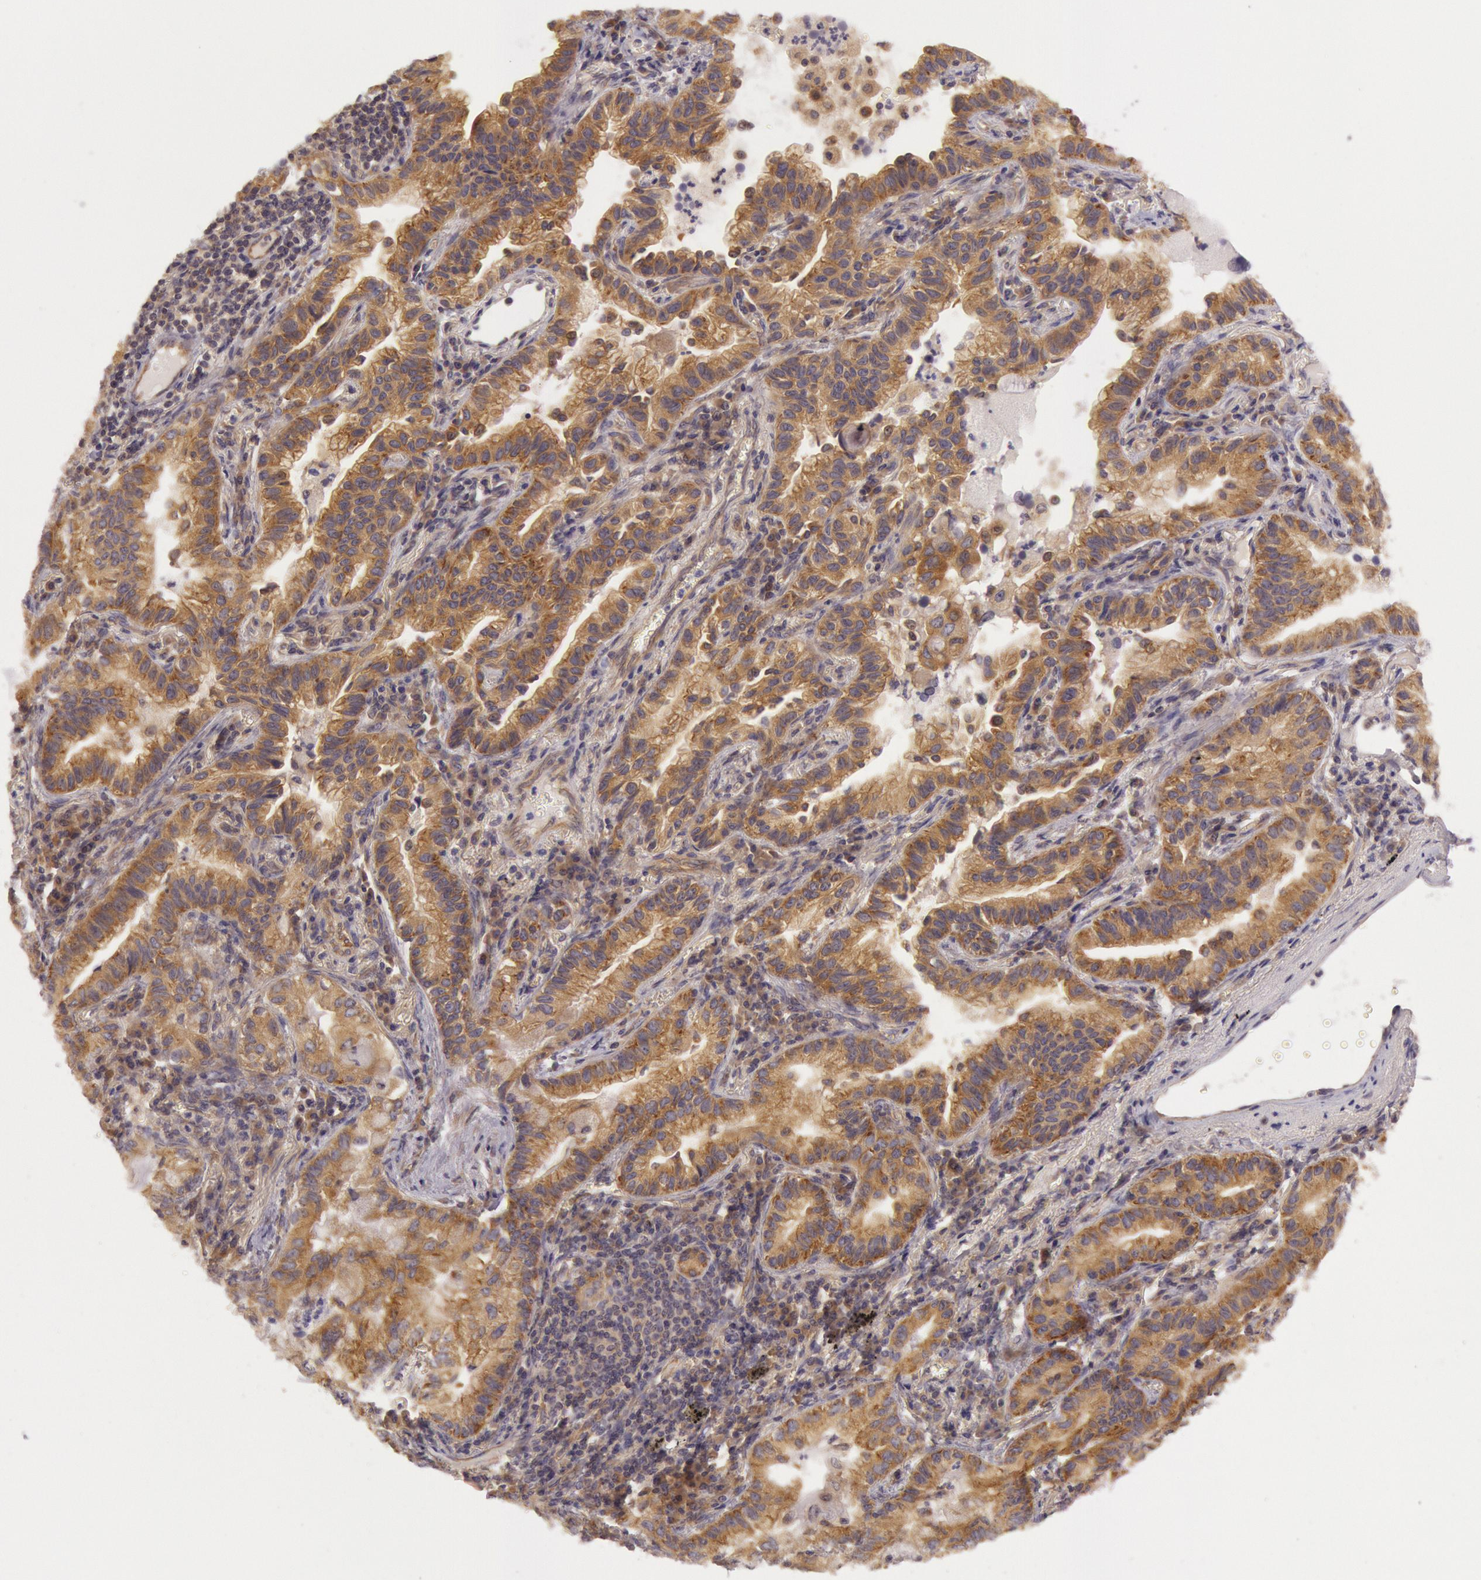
{"staining": {"intensity": "moderate", "quantity": ">75%", "location": "cytoplasmic/membranous"}, "tissue": "lung cancer", "cell_type": "Tumor cells", "image_type": "cancer", "snomed": [{"axis": "morphology", "description": "Adenocarcinoma, NOS"}, {"axis": "topography", "description": "Lung"}], "caption": "Lung adenocarcinoma was stained to show a protein in brown. There is medium levels of moderate cytoplasmic/membranous expression in approximately >75% of tumor cells.", "gene": "CHUK", "patient": {"sex": "female", "age": 50}}